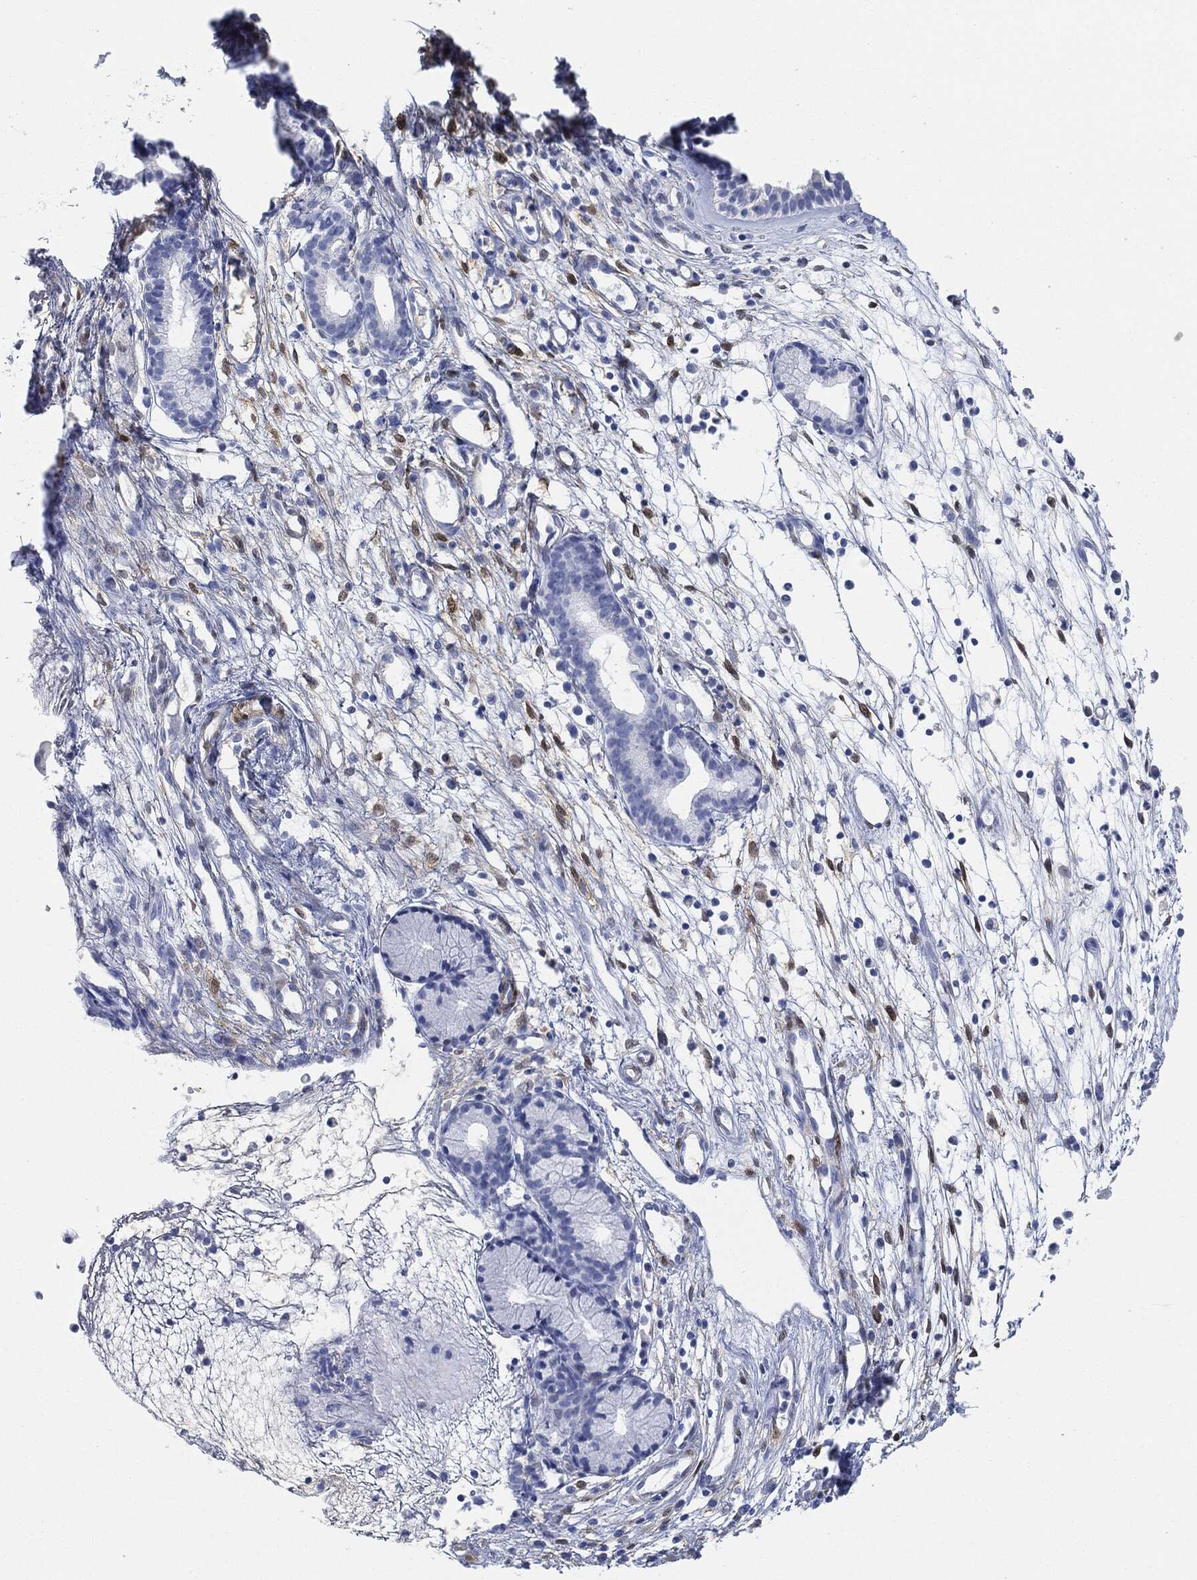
{"staining": {"intensity": "negative", "quantity": "none", "location": "none"}, "tissue": "nasopharynx", "cell_type": "Respiratory epithelial cells", "image_type": "normal", "snomed": [{"axis": "morphology", "description": "Normal tissue, NOS"}, {"axis": "morphology", "description": "Polyp, NOS"}, {"axis": "topography", "description": "Nasopharynx"}], "caption": "The image demonstrates no significant expression in respiratory epithelial cells of nasopharynx. (Stains: DAB (3,3'-diaminobenzidine) immunohistochemistry (IHC) with hematoxylin counter stain, Microscopy: brightfield microscopy at high magnification).", "gene": "TAGLN", "patient": {"sex": "female", "age": 56}}